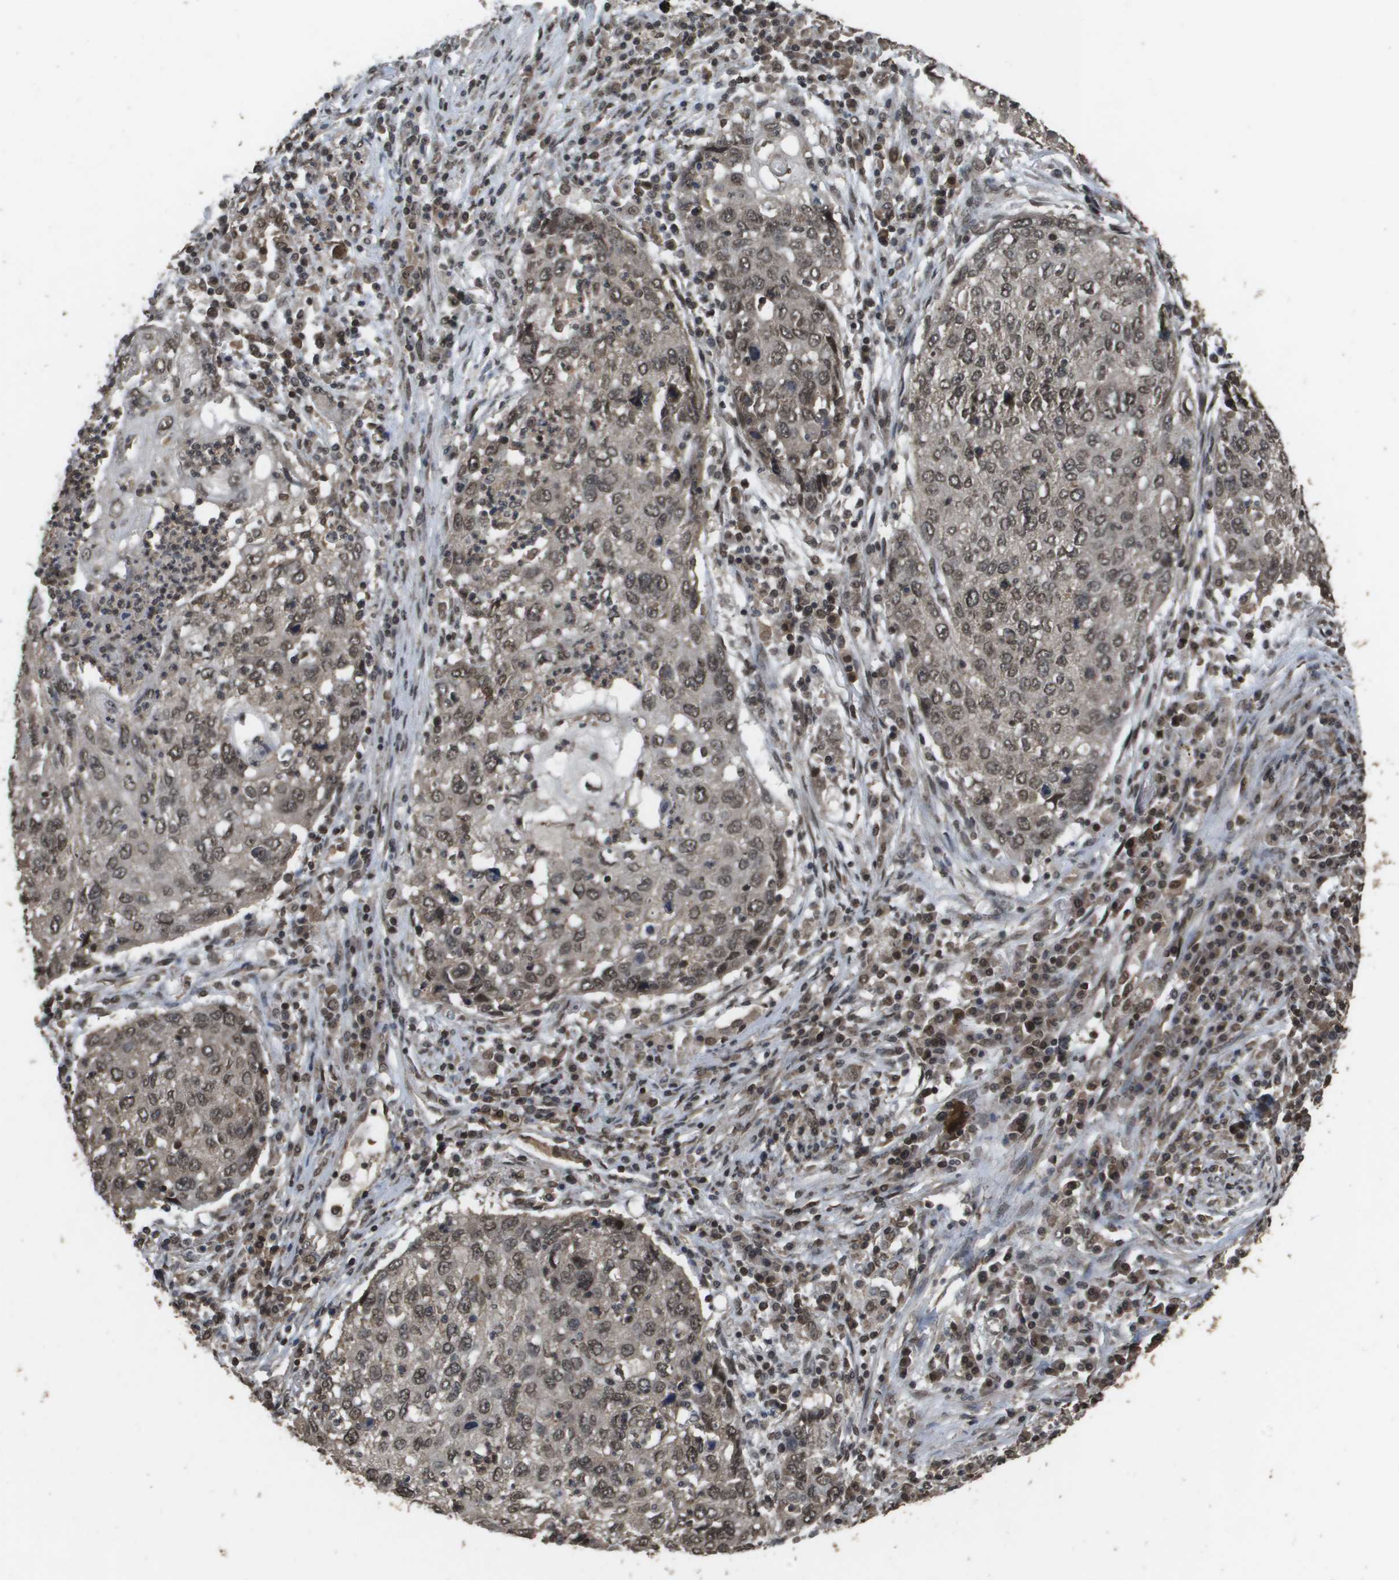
{"staining": {"intensity": "weak", "quantity": ">75%", "location": "cytoplasmic/membranous,nuclear"}, "tissue": "lung cancer", "cell_type": "Tumor cells", "image_type": "cancer", "snomed": [{"axis": "morphology", "description": "Squamous cell carcinoma, NOS"}, {"axis": "topography", "description": "Lung"}], "caption": "Human lung cancer (squamous cell carcinoma) stained with a protein marker demonstrates weak staining in tumor cells.", "gene": "AXIN2", "patient": {"sex": "female", "age": 63}}